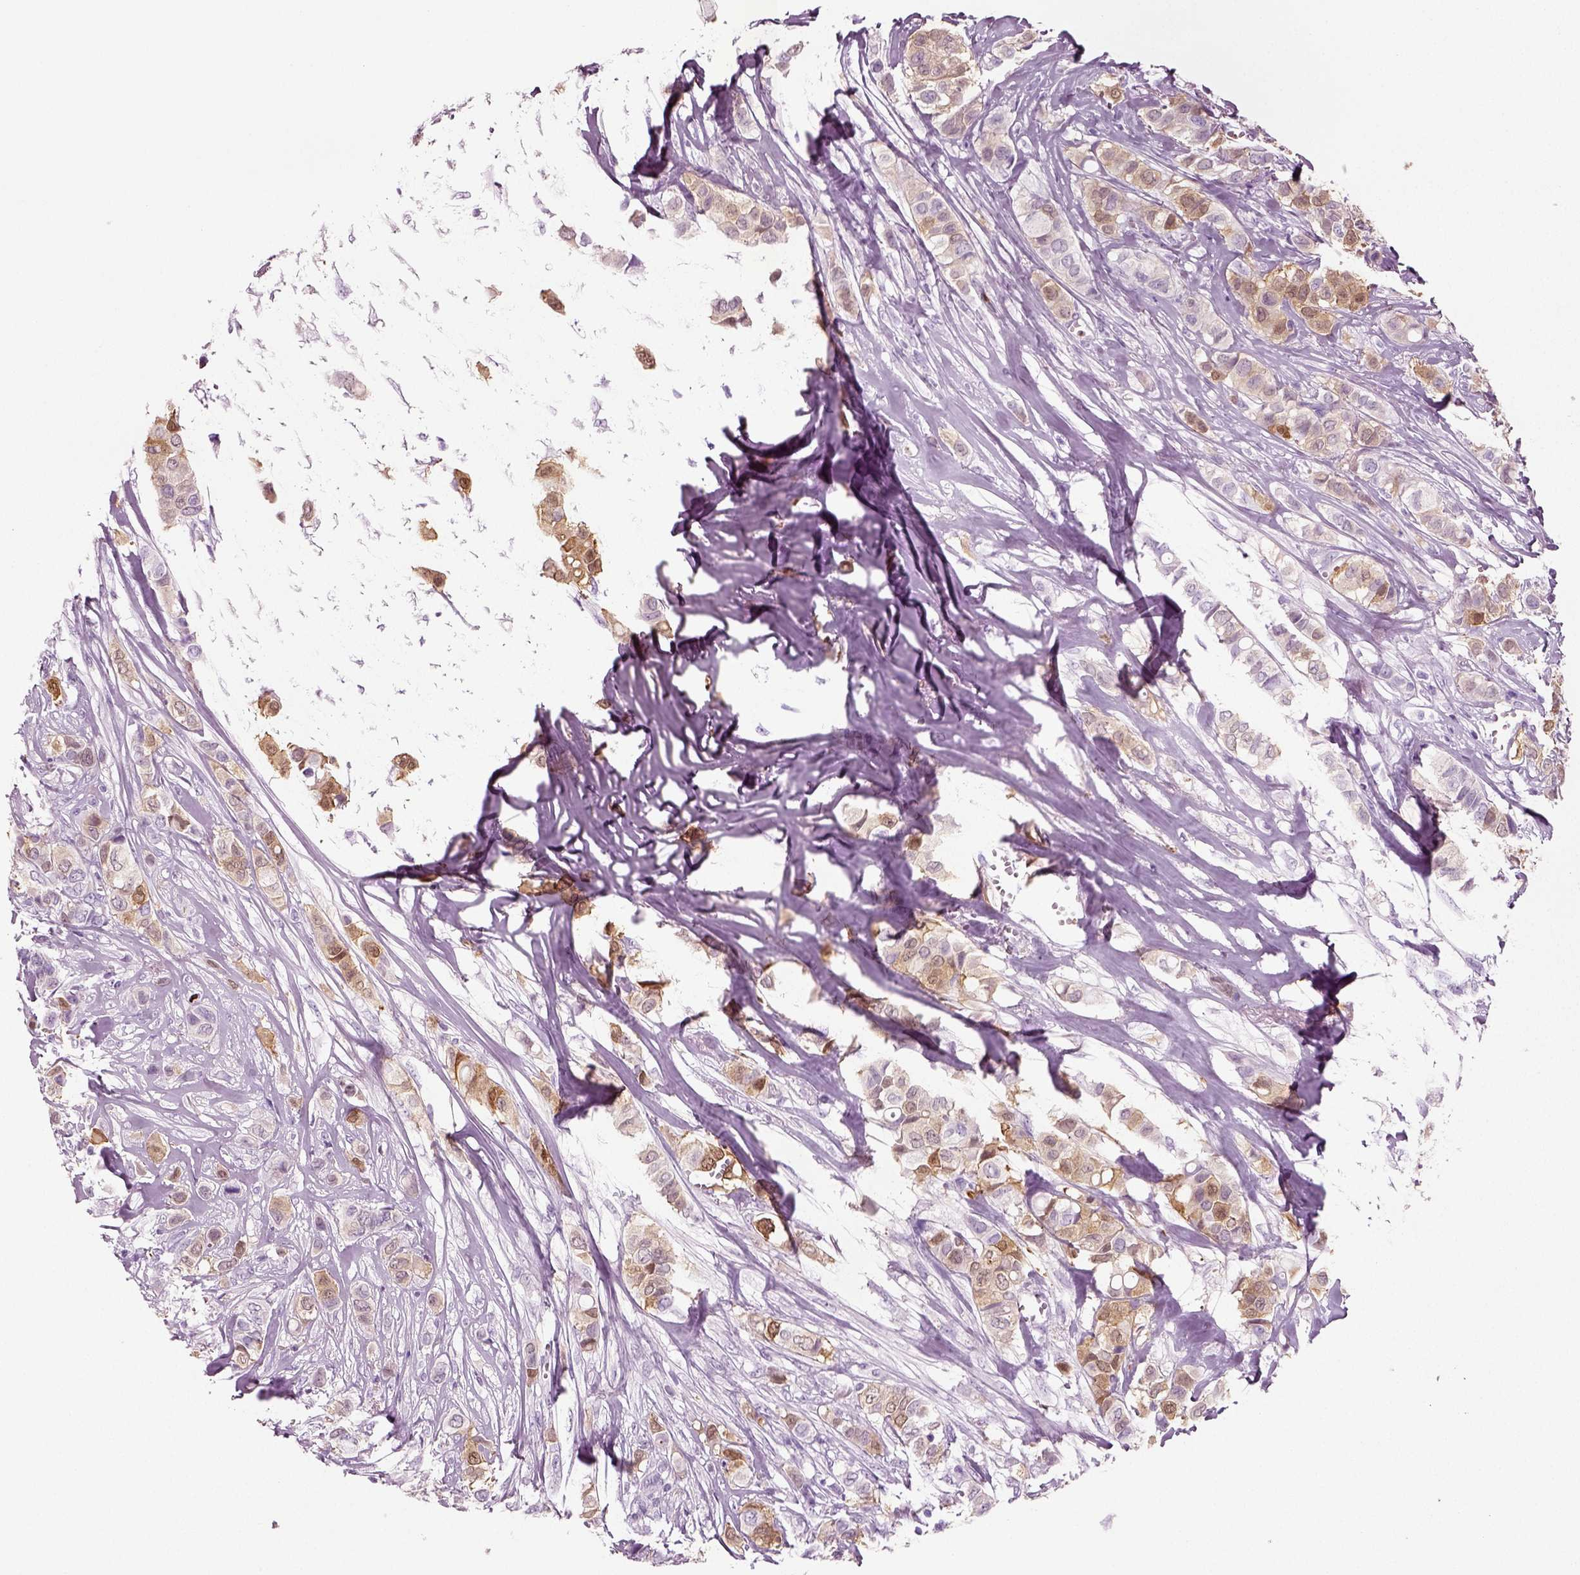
{"staining": {"intensity": "weak", "quantity": ">75%", "location": "cytoplasmic/membranous"}, "tissue": "breast cancer", "cell_type": "Tumor cells", "image_type": "cancer", "snomed": [{"axis": "morphology", "description": "Duct carcinoma"}, {"axis": "topography", "description": "Breast"}], "caption": "Invasive ductal carcinoma (breast) tissue shows weak cytoplasmic/membranous staining in approximately >75% of tumor cells, visualized by immunohistochemistry.", "gene": "CRABP1", "patient": {"sex": "female", "age": 85}}